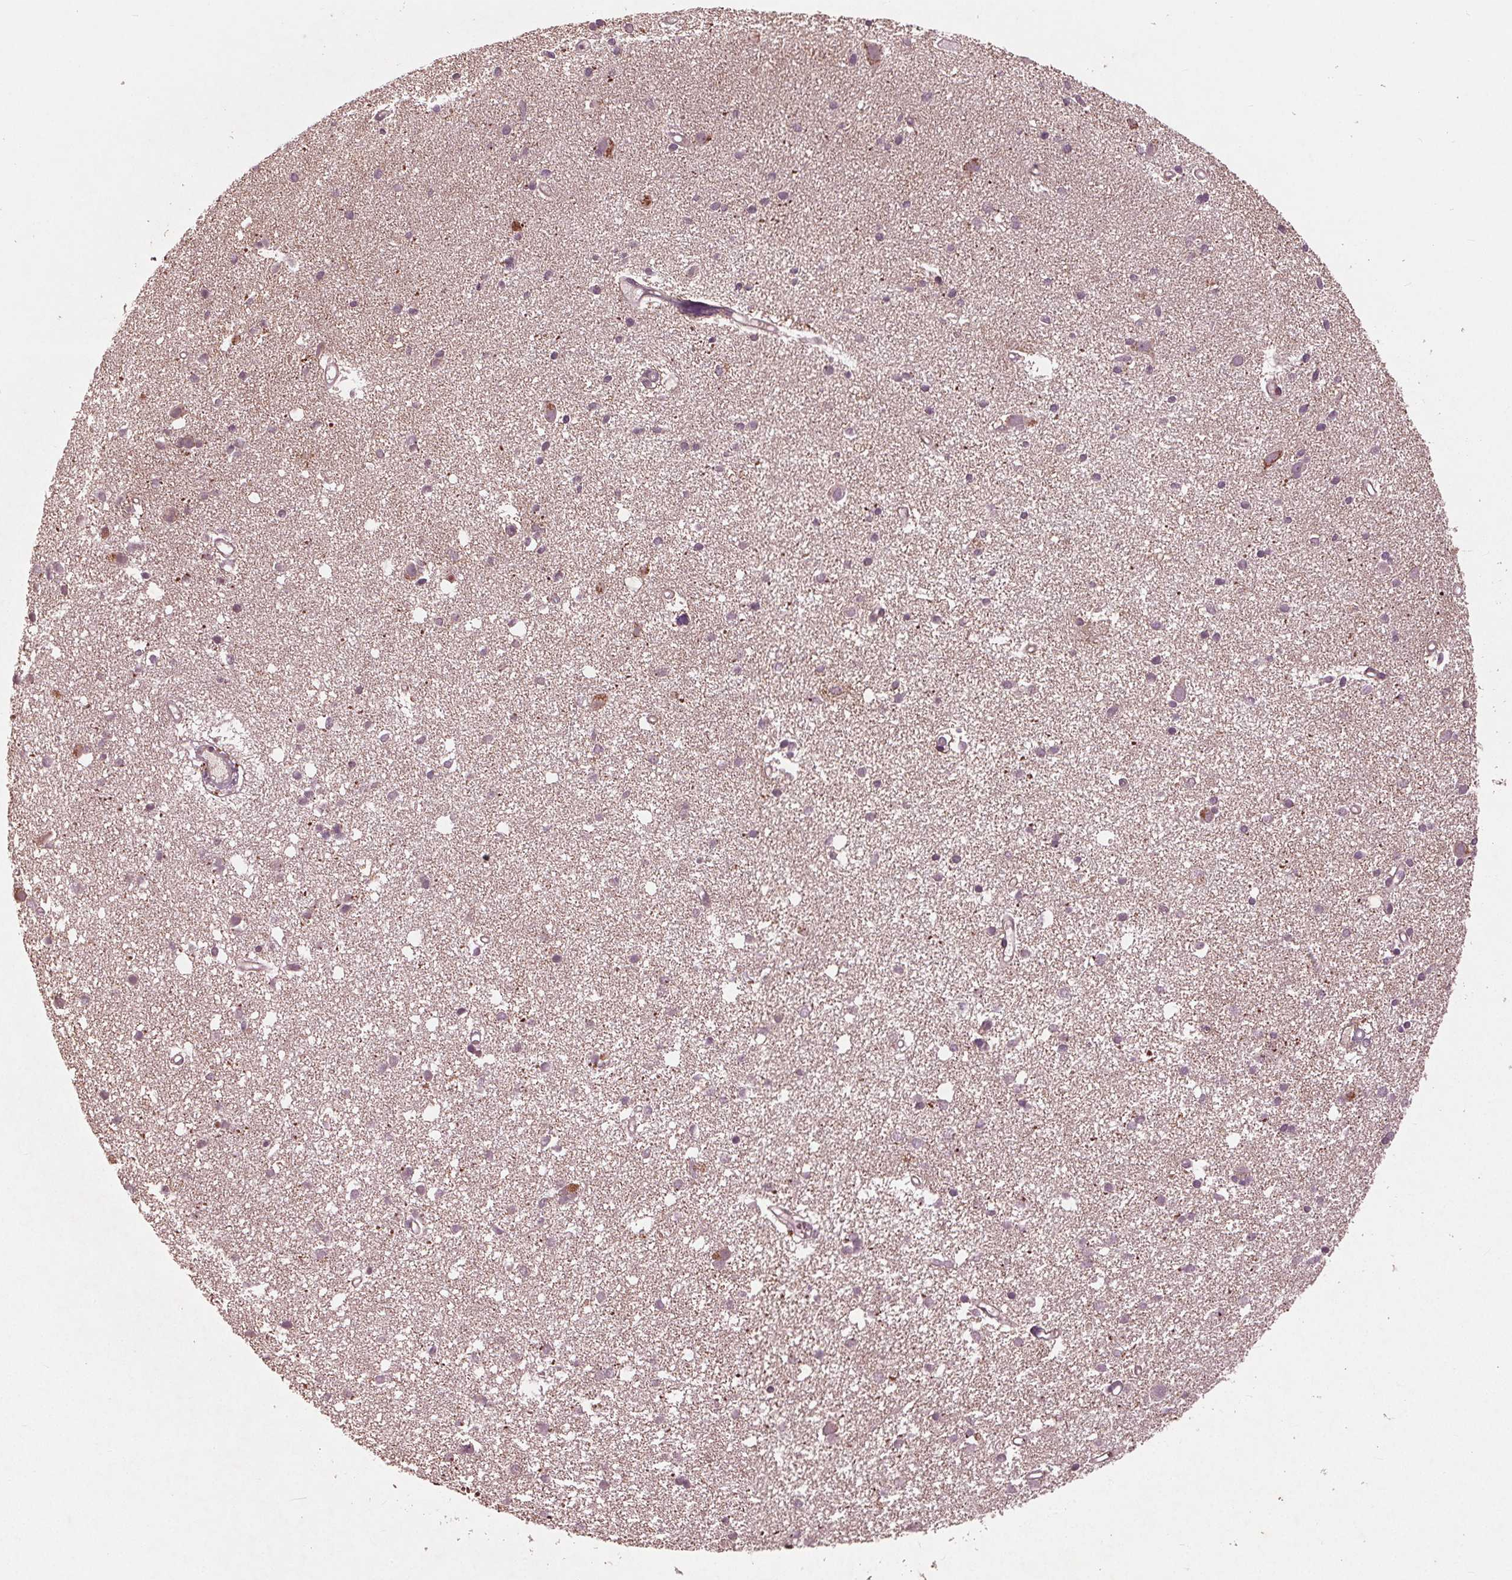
{"staining": {"intensity": "negative", "quantity": "none", "location": "none"}, "tissue": "cerebral cortex", "cell_type": "Endothelial cells", "image_type": "normal", "snomed": [{"axis": "morphology", "description": "Normal tissue, NOS"}, {"axis": "morphology", "description": "Glioma, malignant, High grade"}, {"axis": "topography", "description": "Cerebral cortex"}], "caption": "Immunohistochemical staining of benign human cerebral cortex exhibits no significant positivity in endothelial cells.", "gene": "CDKL4", "patient": {"sex": "male", "age": 71}}